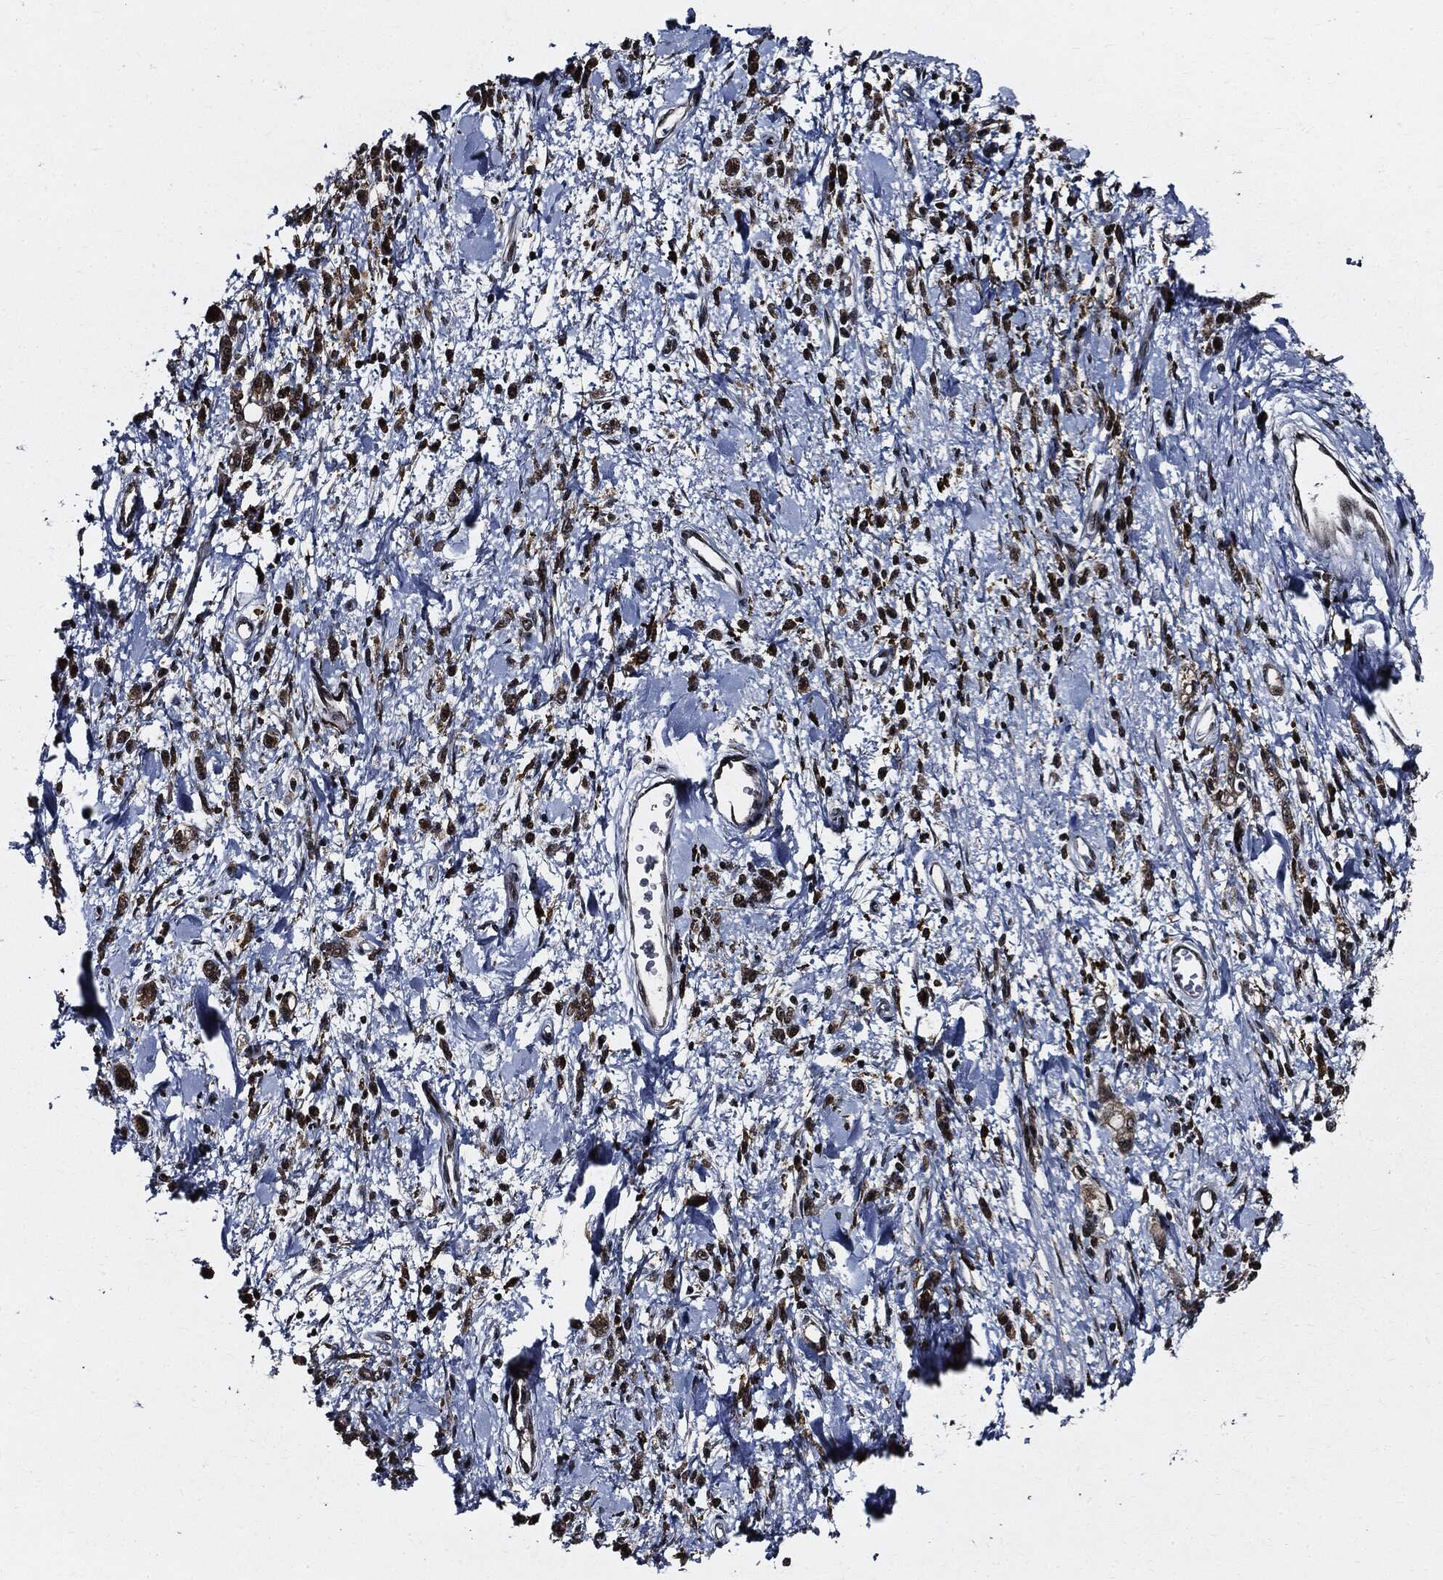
{"staining": {"intensity": "strong", "quantity": "25%-75%", "location": "cytoplasmic/membranous,nuclear"}, "tissue": "stomach cancer", "cell_type": "Tumor cells", "image_type": "cancer", "snomed": [{"axis": "morphology", "description": "Adenocarcinoma, NOS"}, {"axis": "topography", "description": "Stomach"}], "caption": "Tumor cells show strong cytoplasmic/membranous and nuclear positivity in approximately 25%-75% of cells in stomach cancer (adenocarcinoma).", "gene": "SUGT1", "patient": {"sex": "male", "age": 77}}